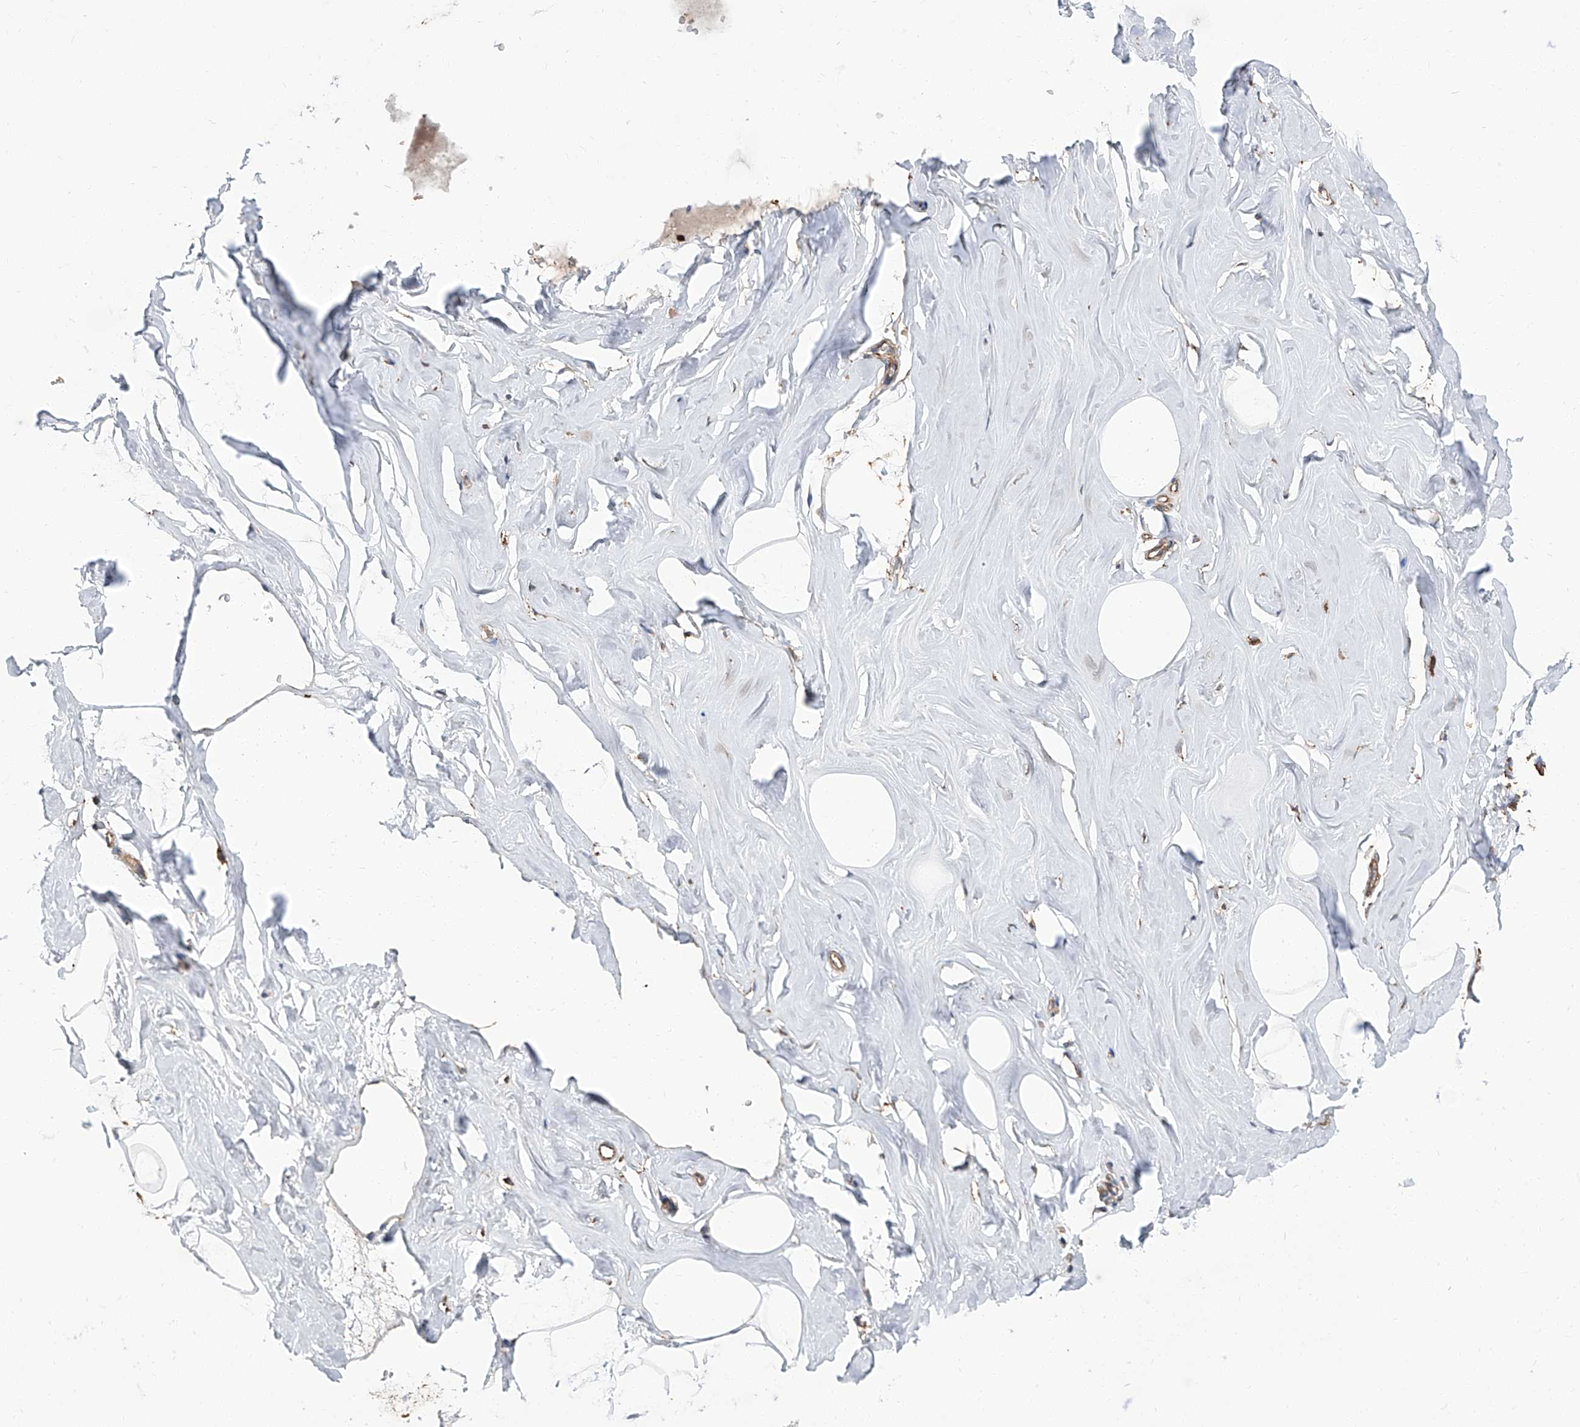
{"staining": {"intensity": "negative", "quantity": "none", "location": "none"}, "tissue": "adipose tissue", "cell_type": "Adipocytes", "image_type": "normal", "snomed": [{"axis": "morphology", "description": "Normal tissue, NOS"}, {"axis": "morphology", "description": "Fibrosis, NOS"}, {"axis": "topography", "description": "Breast"}, {"axis": "topography", "description": "Adipose tissue"}], "caption": "IHC of unremarkable adipose tissue exhibits no staining in adipocytes. The staining is performed using DAB brown chromogen with nuclei counter-stained in using hematoxylin.", "gene": "PIEZO2", "patient": {"sex": "female", "age": 39}}